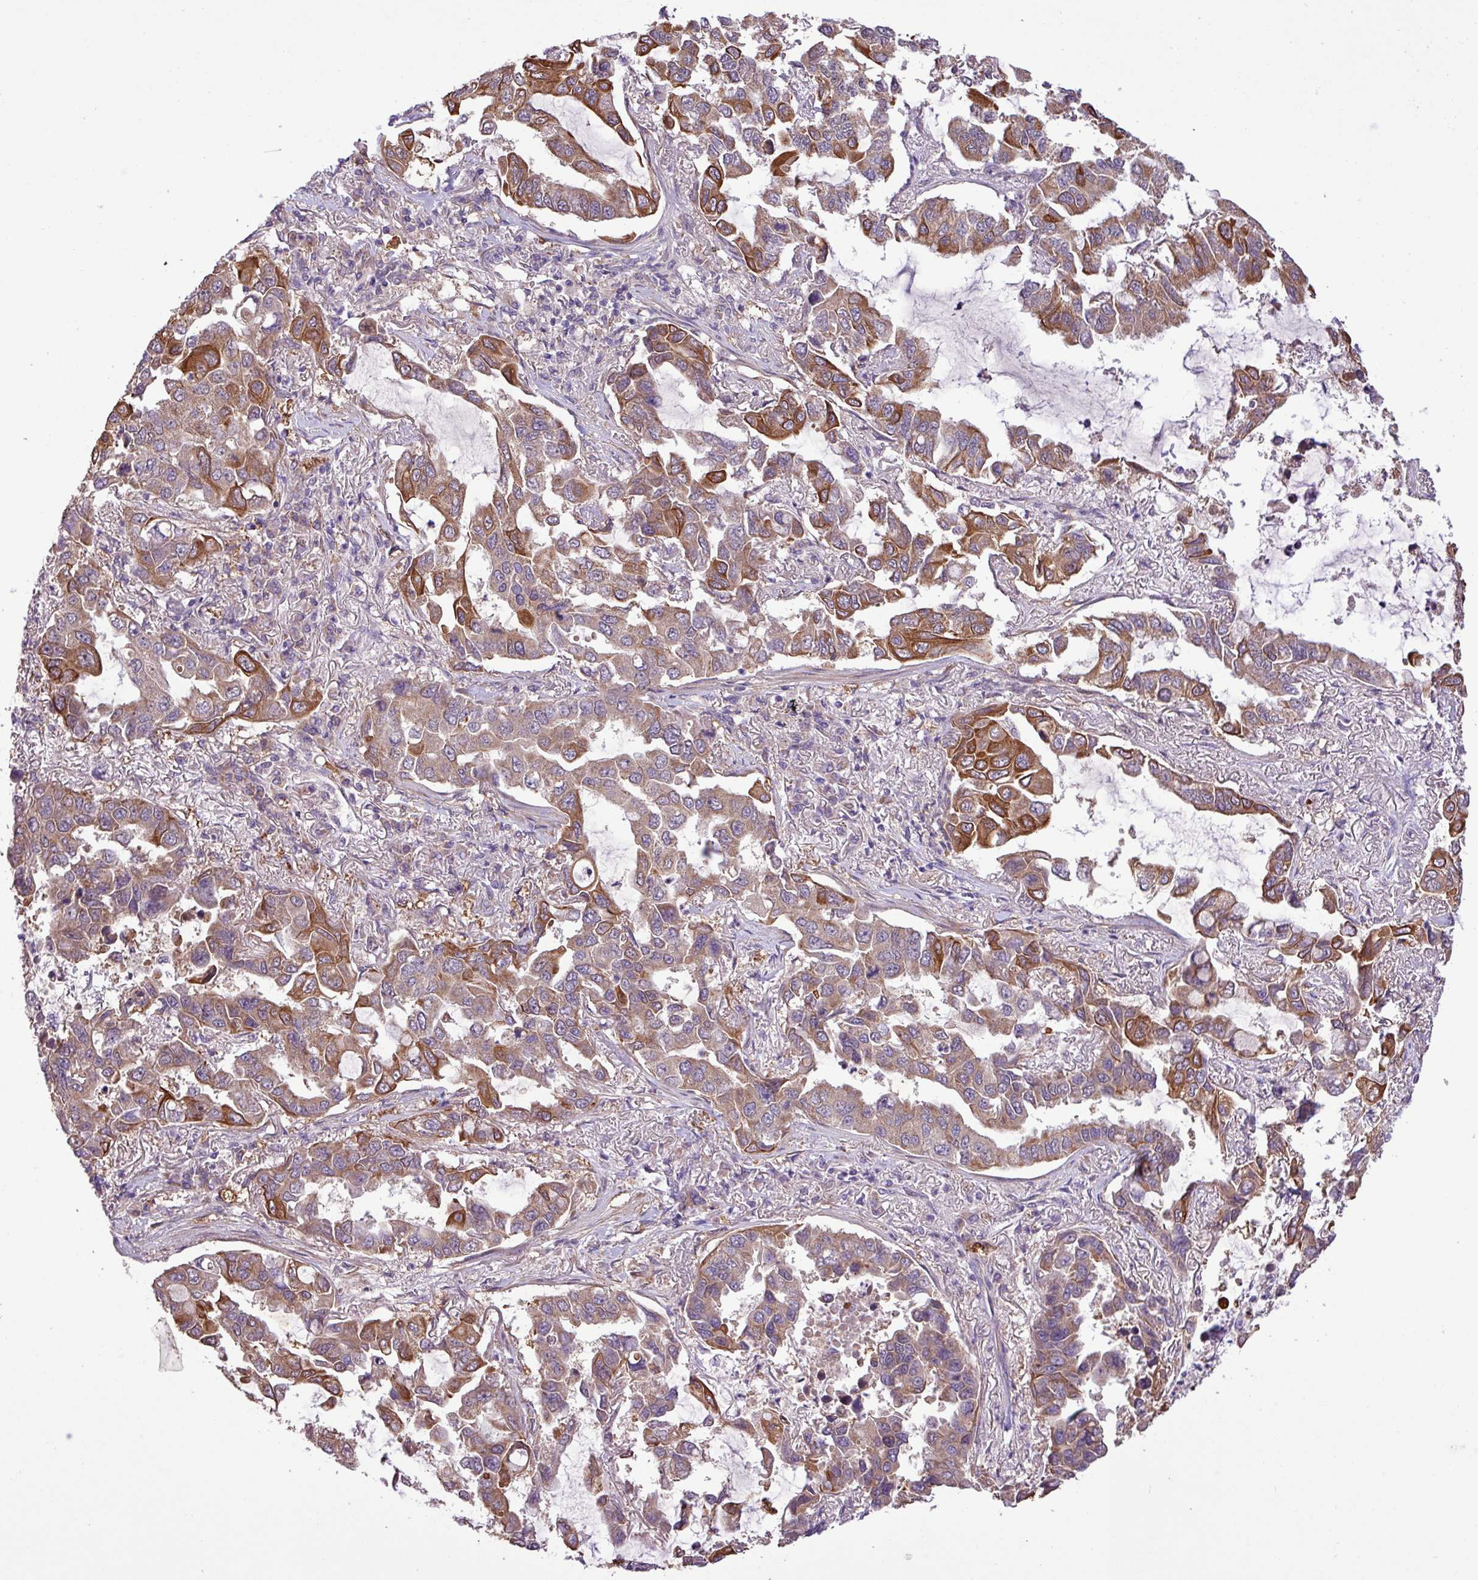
{"staining": {"intensity": "strong", "quantity": "25%-75%", "location": "cytoplasmic/membranous"}, "tissue": "lung cancer", "cell_type": "Tumor cells", "image_type": "cancer", "snomed": [{"axis": "morphology", "description": "Adenocarcinoma, NOS"}, {"axis": "topography", "description": "Lung"}], "caption": "IHC micrograph of human lung cancer stained for a protein (brown), which shows high levels of strong cytoplasmic/membranous staining in approximately 25%-75% of tumor cells.", "gene": "TIMM10B", "patient": {"sex": "male", "age": 64}}